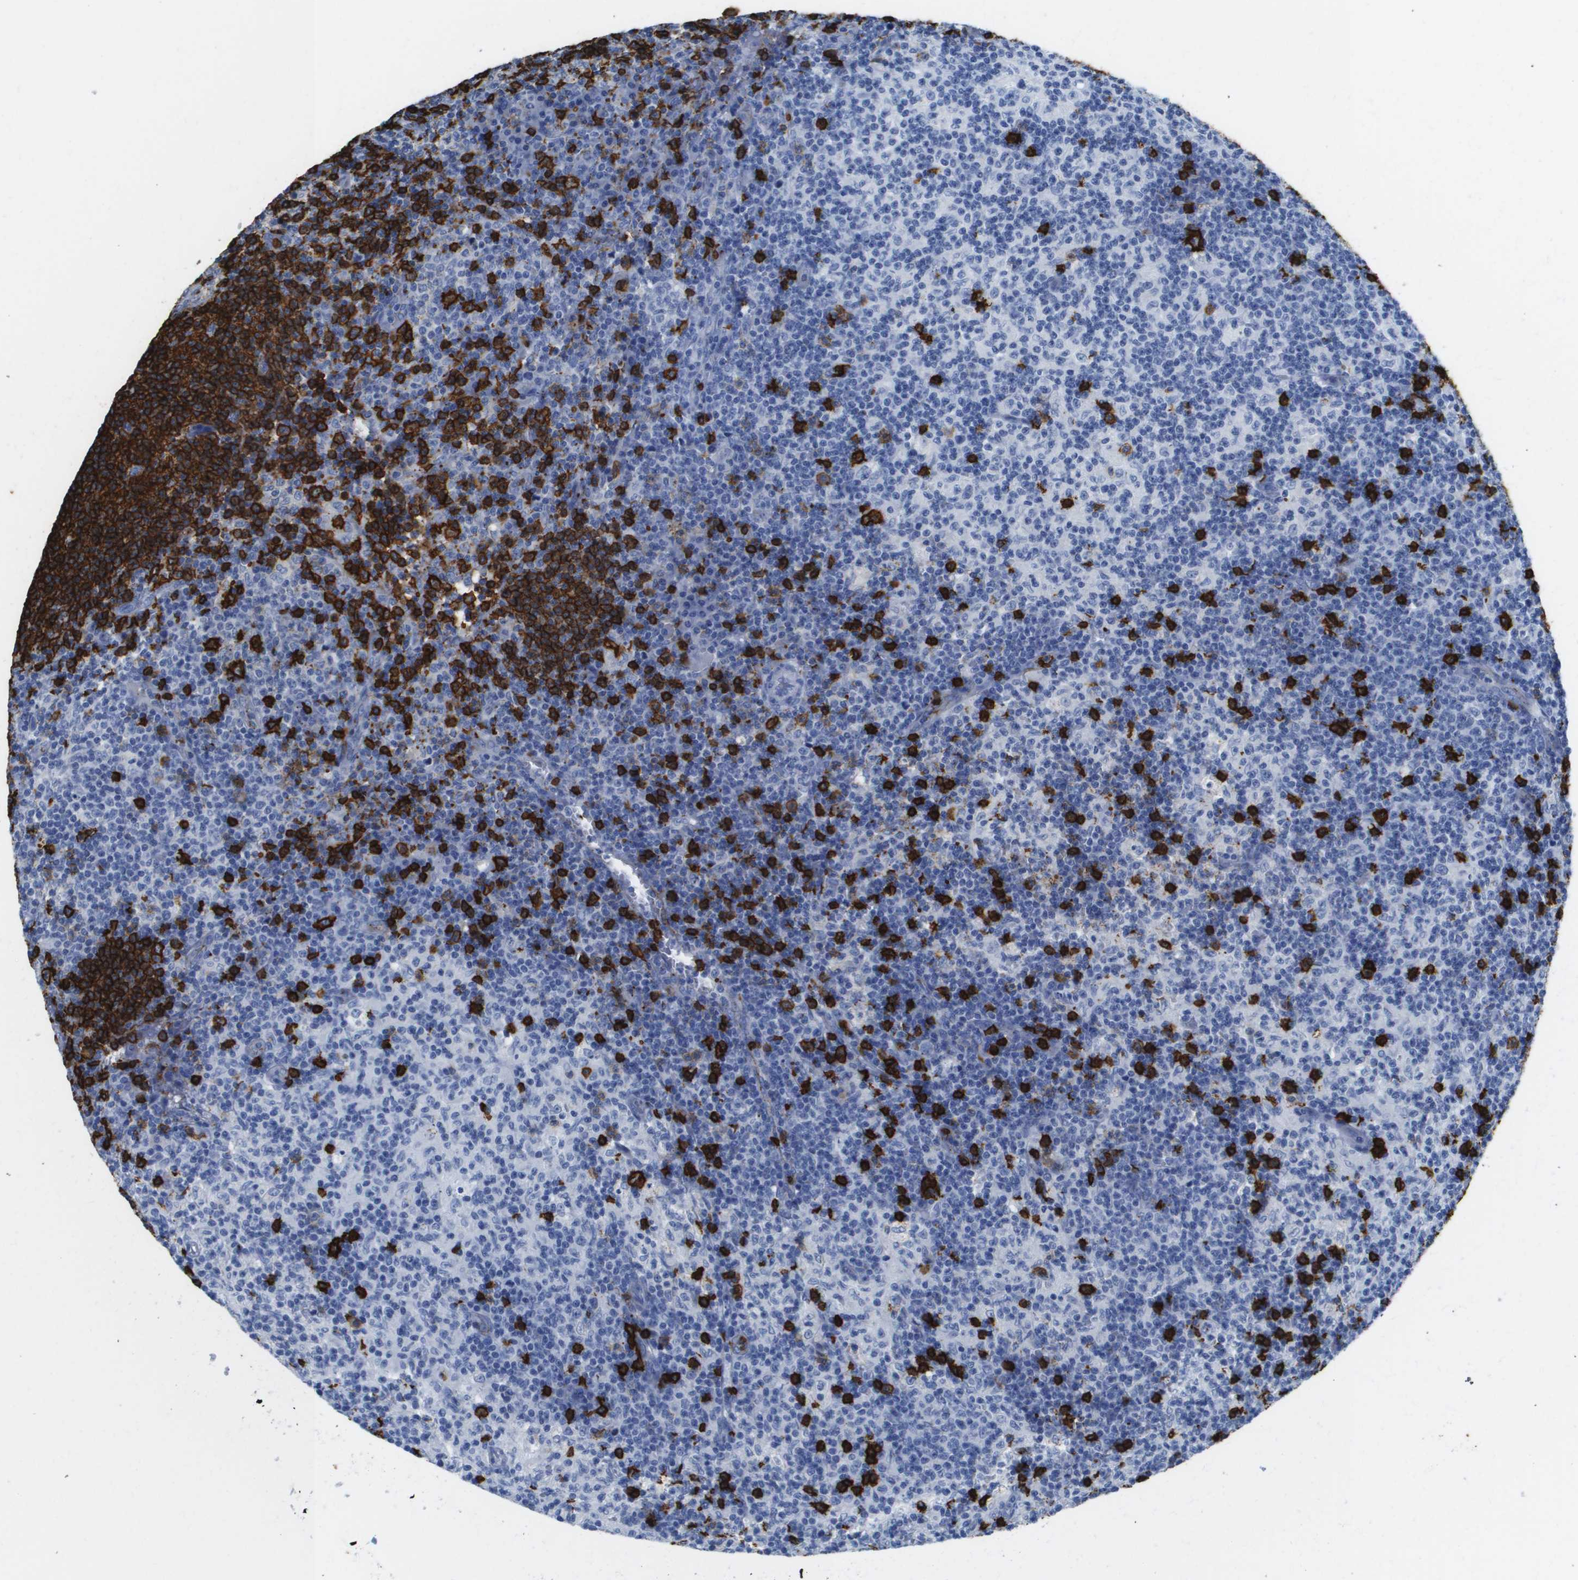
{"staining": {"intensity": "strong", "quantity": ">75%", "location": "cytoplasmic/membranous"}, "tissue": "lymph node", "cell_type": "Germinal center cells", "image_type": "normal", "snomed": [{"axis": "morphology", "description": "Normal tissue, NOS"}, {"axis": "morphology", "description": "Inflammation, NOS"}, {"axis": "topography", "description": "Lymph node"}], "caption": "This histopathology image reveals immunohistochemistry (IHC) staining of unremarkable lymph node, with high strong cytoplasmic/membranous positivity in approximately >75% of germinal center cells.", "gene": "MS4A1", "patient": {"sex": "male", "age": 55}}